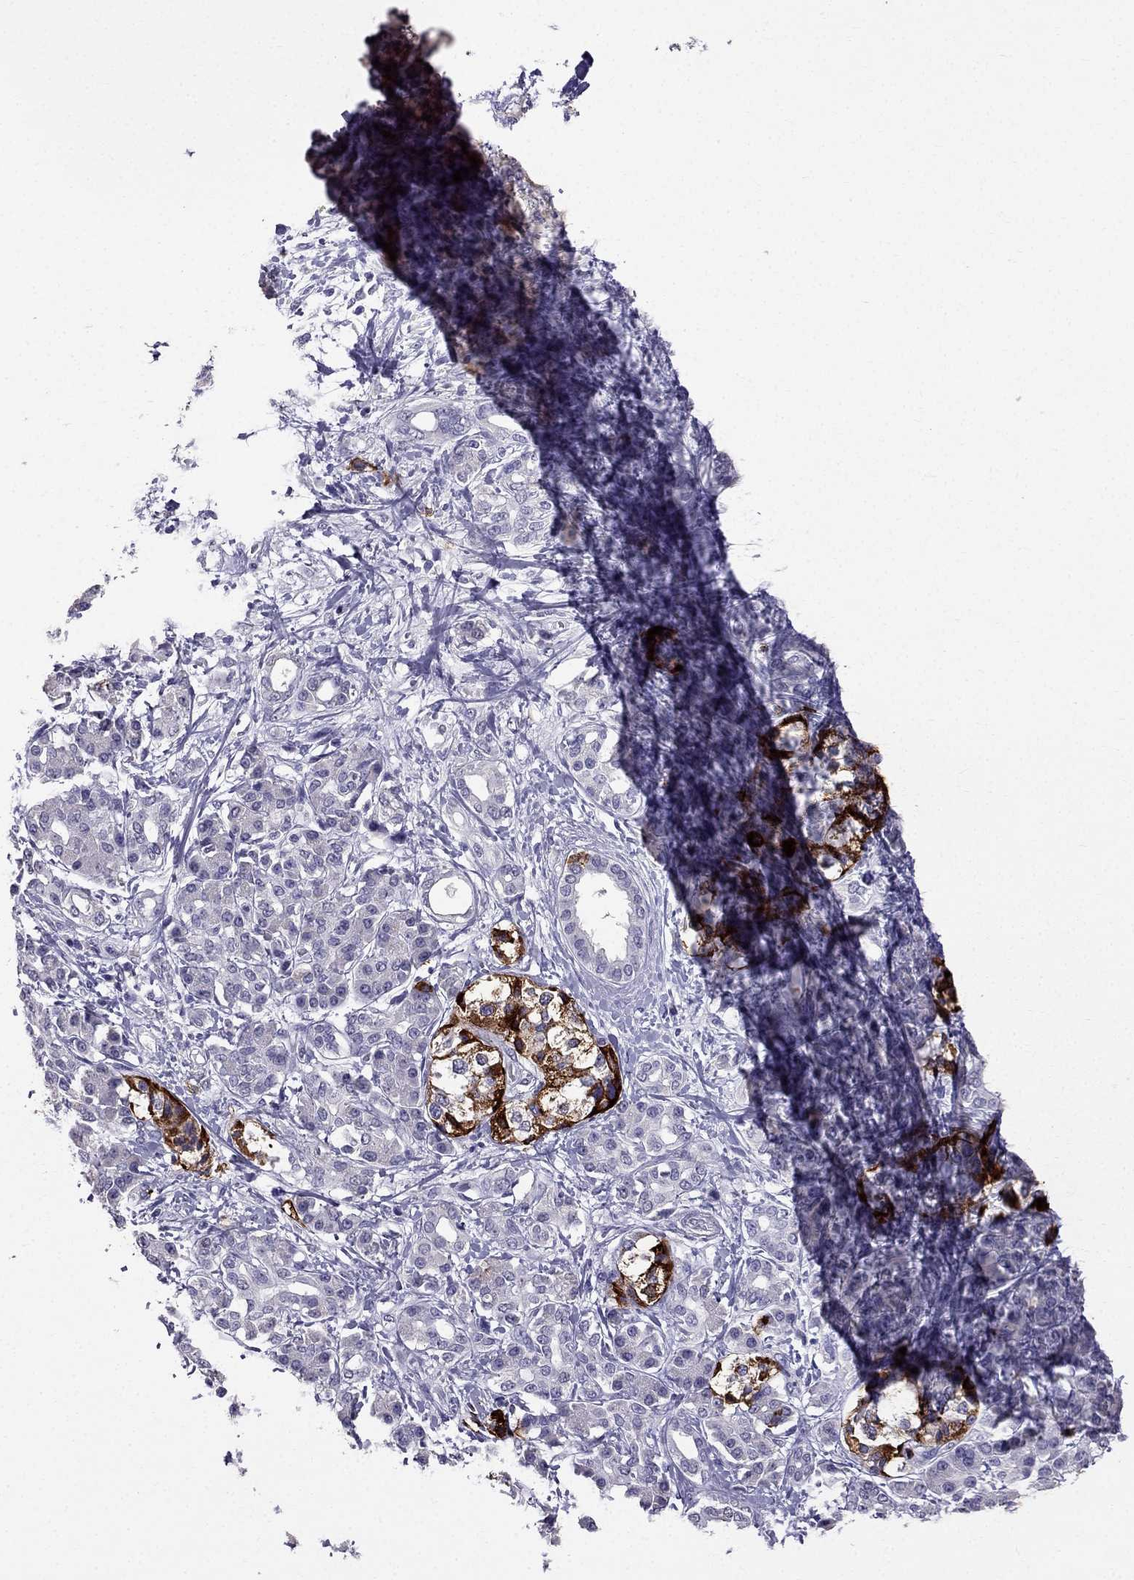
{"staining": {"intensity": "weak", "quantity": "<25%", "location": "cytoplasmic/membranous"}, "tissue": "pancreatic cancer", "cell_type": "Tumor cells", "image_type": "cancer", "snomed": [{"axis": "morphology", "description": "Adenocarcinoma, NOS"}, {"axis": "topography", "description": "Pancreas"}], "caption": "Protein analysis of pancreatic cancer demonstrates no significant staining in tumor cells. (DAB immunohistochemistry (IHC) visualized using brightfield microscopy, high magnification).", "gene": "SCG5", "patient": {"sex": "female", "age": 56}}